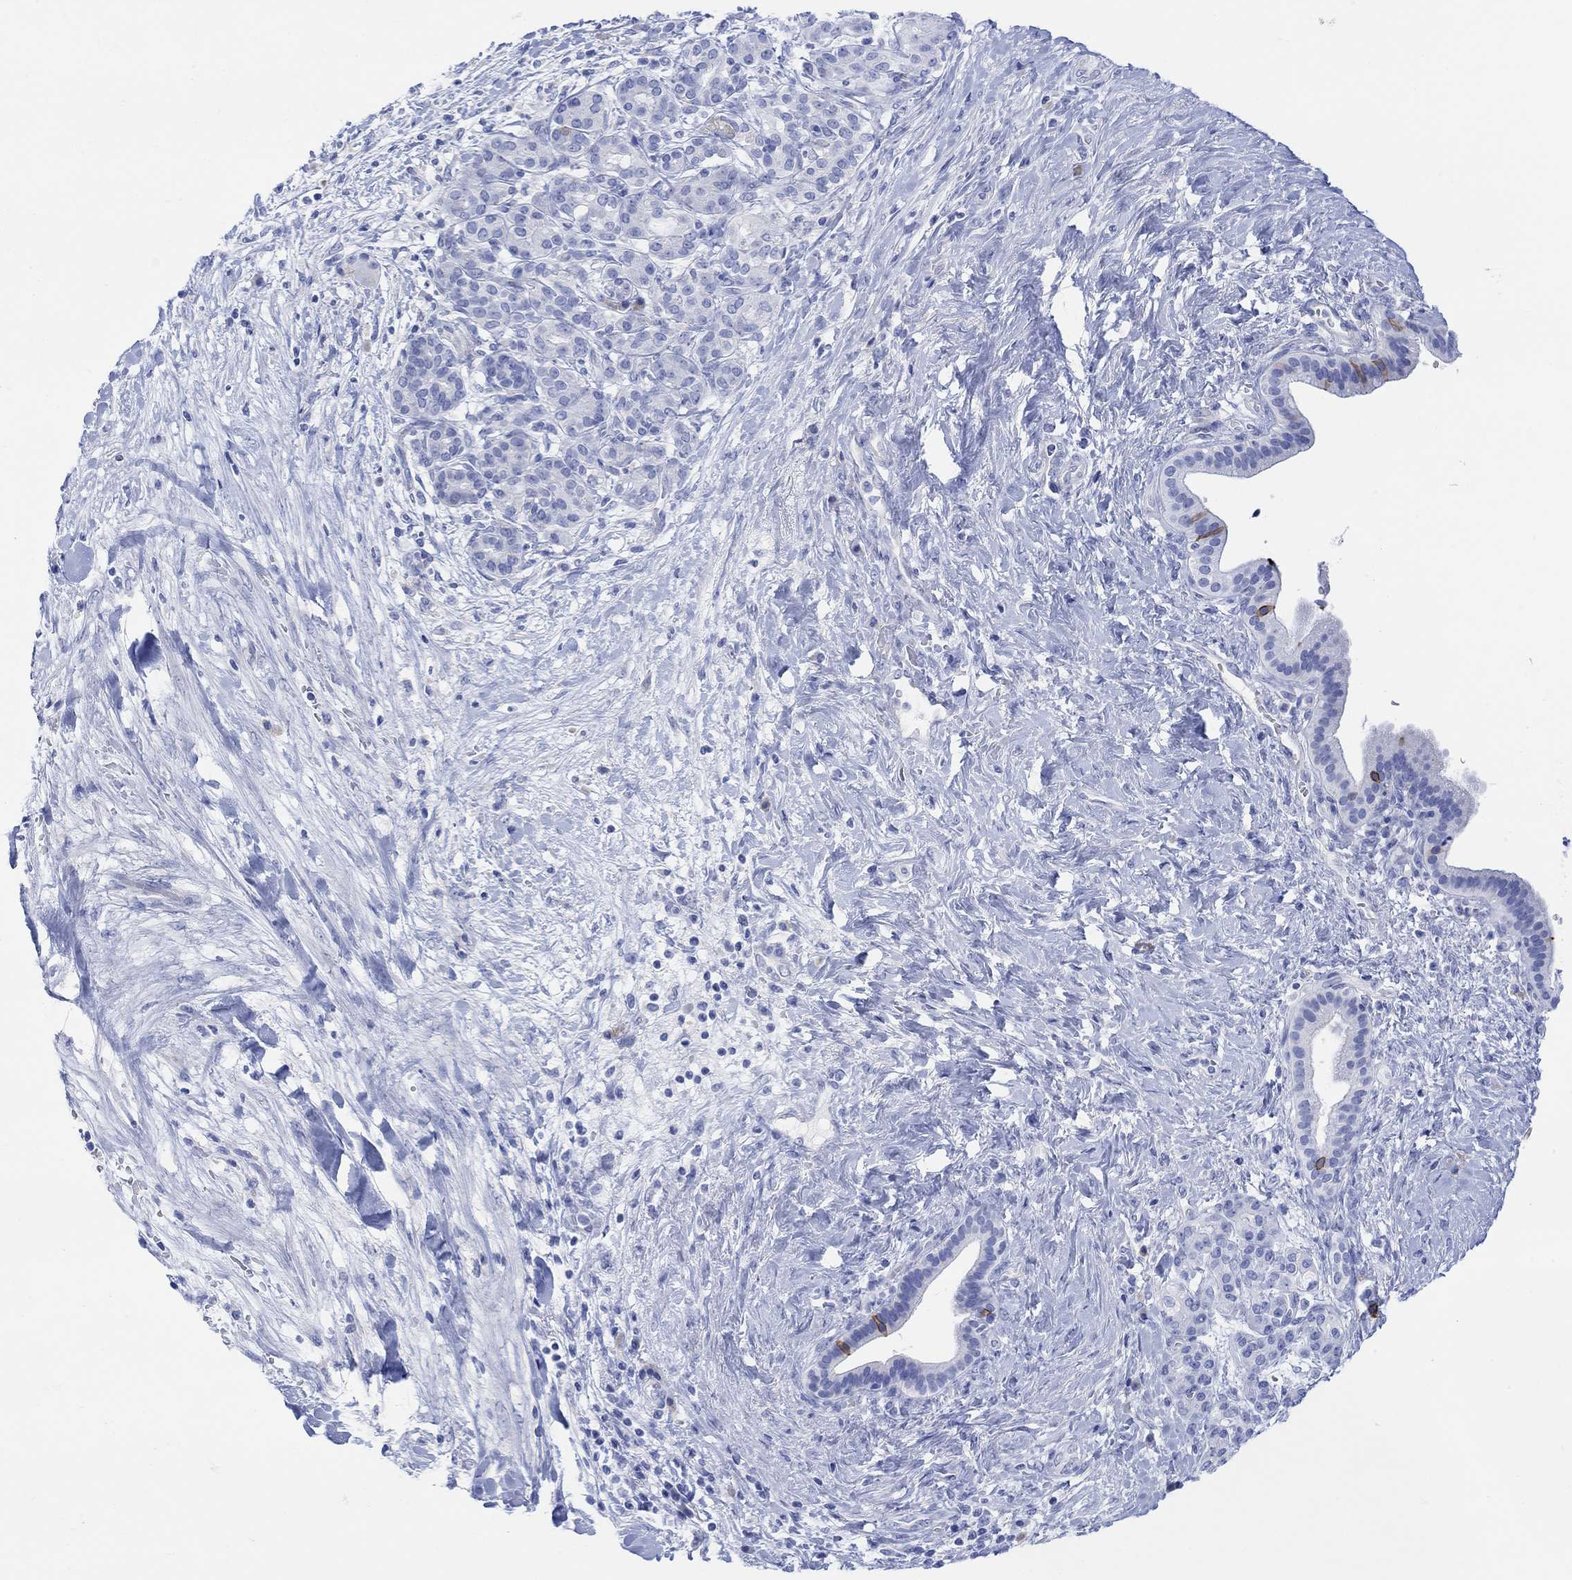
{"staining": {"intensity": "negative", "quantity": "none", "location": "none"}, "tissue": "pancreatic cancer", "cell_type": "Tumor cells", "image_type": "cancer", "snomed": [{"axis": "morphology", "description": "Adenocarcinoma, NOS"}, {"axis": "topography", "description": "Pancreas"}], "caption": "This histopathology image is of pancreatic adenocarcinoma stained with immunohistochemistry (IHC) to label a protein in brown with the nuclei are counter-stained blue. There is no staining in tumor cells.", "gene": "GNG13", "patient": {"sex": "male", "age": 44}}